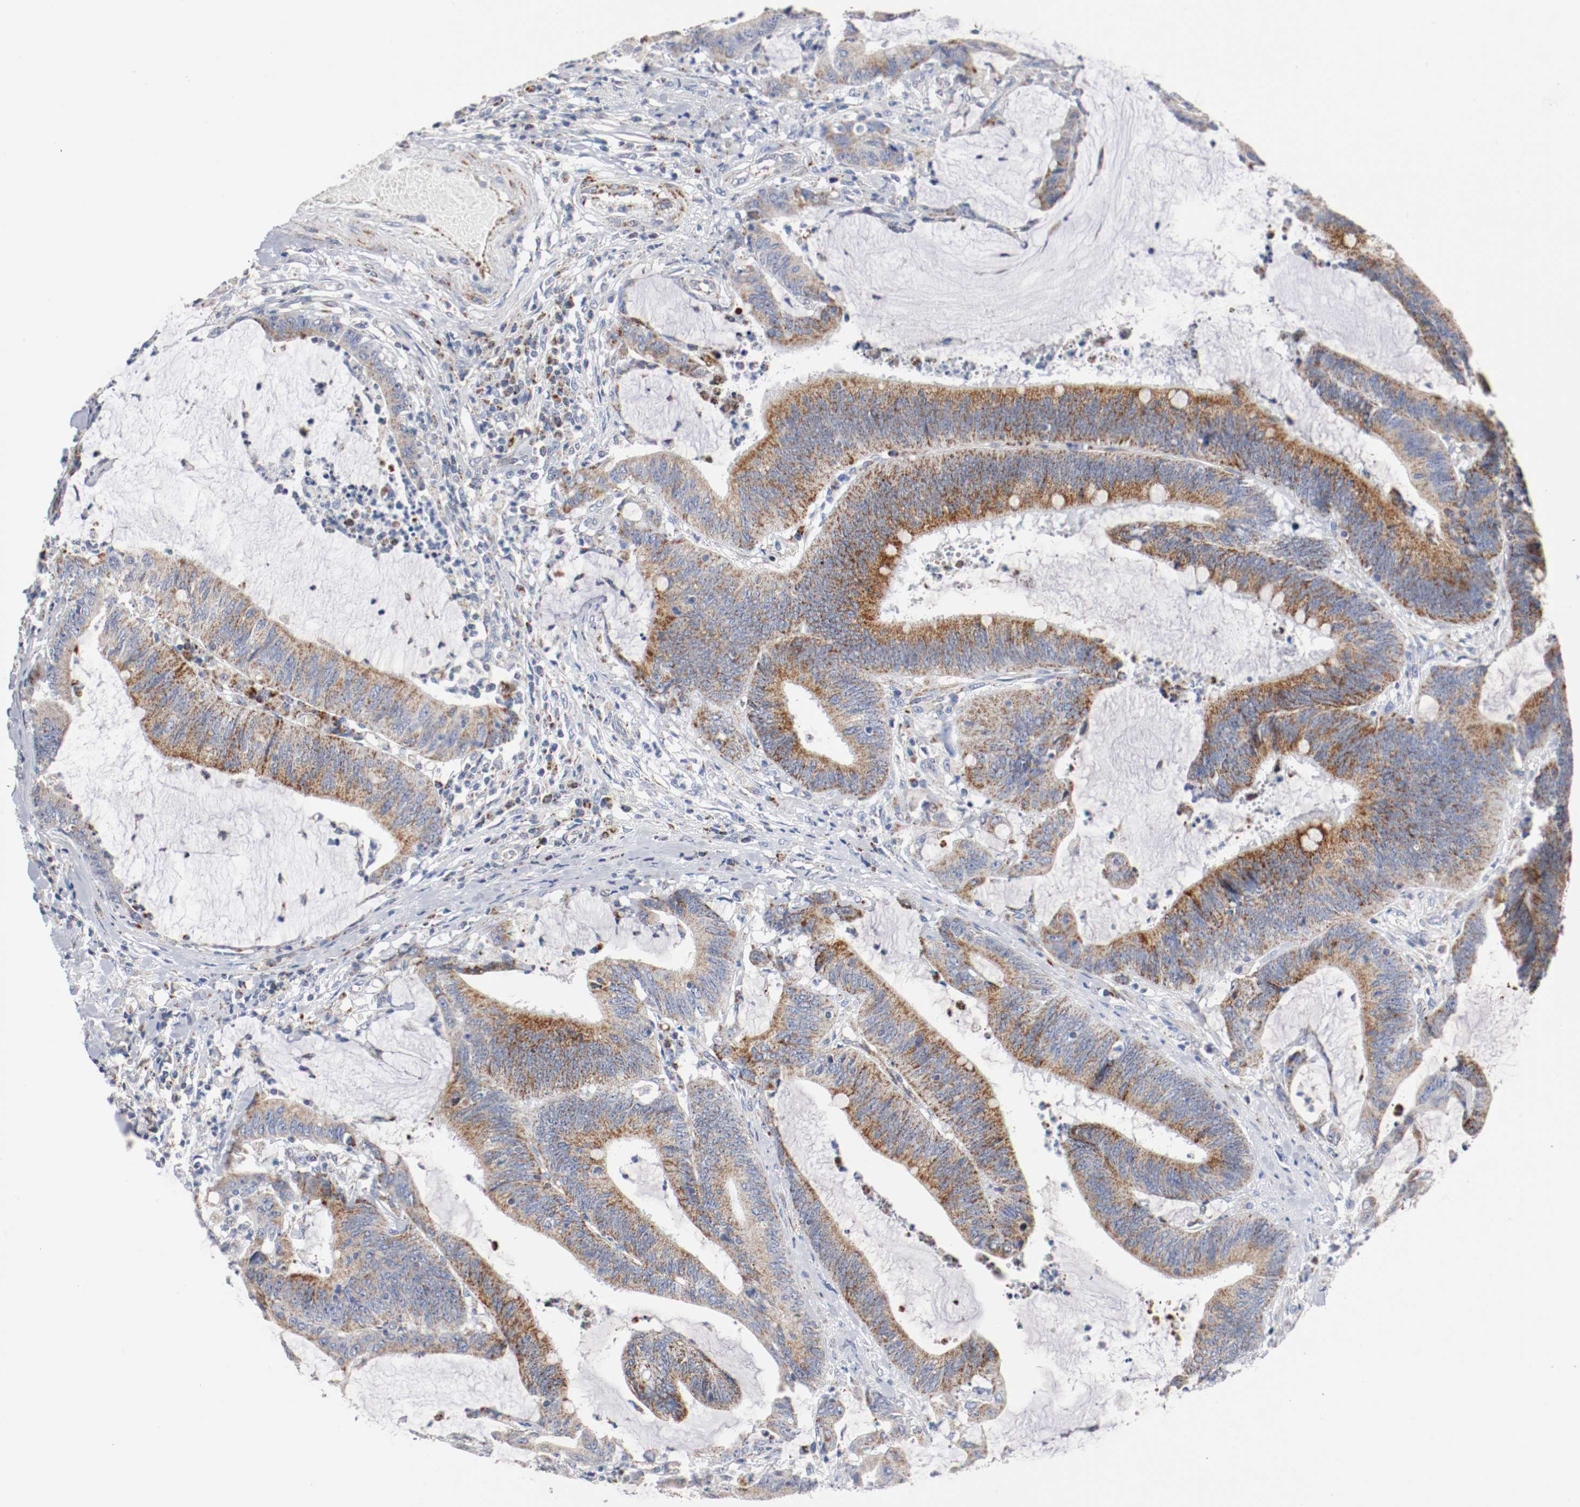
{"staining": {"intensity": "moderate", "quantity": ">75%", "location": "cytoplasmic/membranous"}, "tissue": "colorectal cancer", "cell_type": "Tumor cells", "image_type": "cancer", "snomed": [{"axis": "morphology", "description": "Adenocarcinoma, NOS"}, {"axis": "topography", "description": "Rectum"}], "caption": "IHC of human colorectal adenocarcinoma displays medium levels of moderate cytoplasmic/membranous positivity in about >75% of tumor cells.", "gene": "TUBD1", "patient": {"sex": "female", "age": 66}}